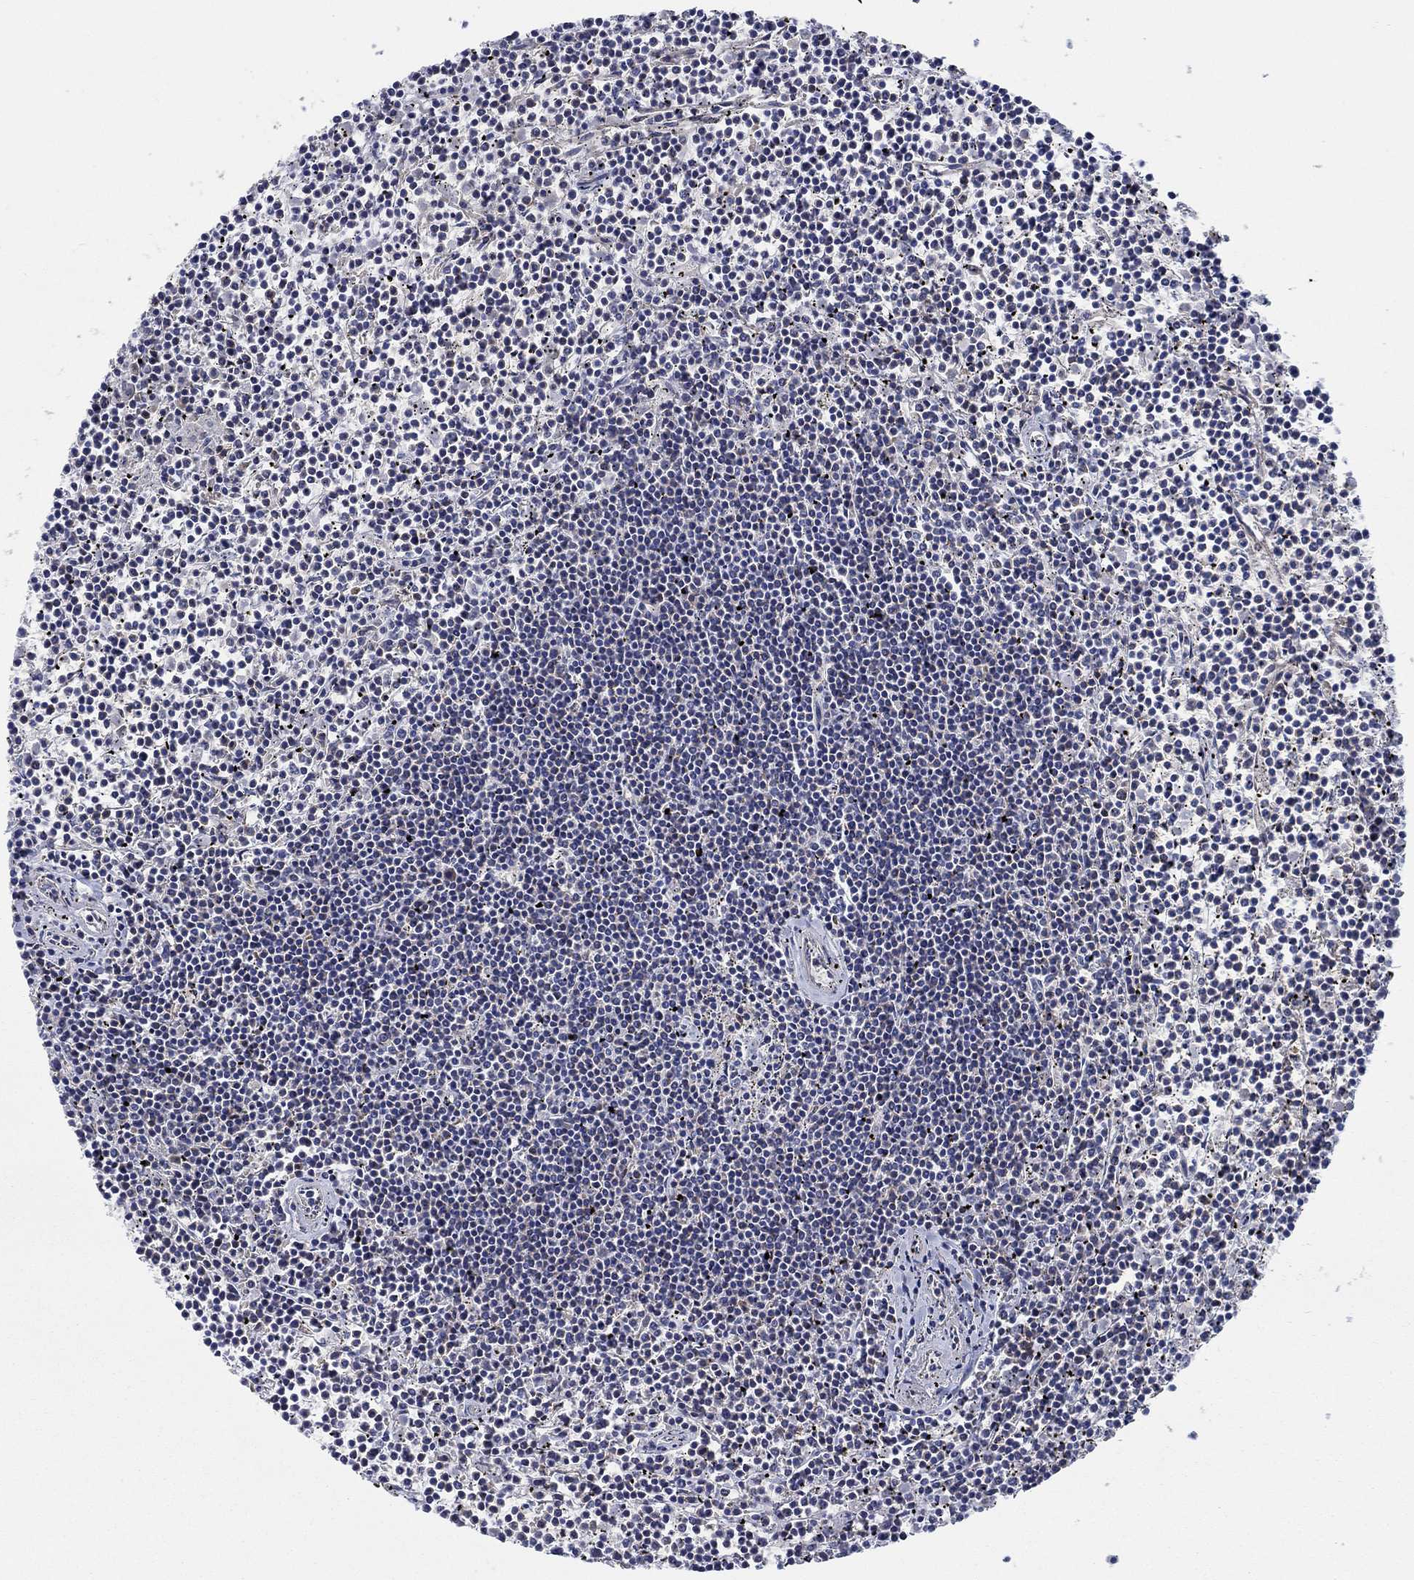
{"staining": {"intensity": "negative", "quantity": "none", "location": "none"}, "tissue": "lymphoma", "cell_type": "Tumor cells", "image_type": "cancer", "snomed": [{"axis": "morphology", "description": "Malignant lymphoma, non-Hodgkin's type, Low grade"}, {"axis": "topography", "description": "Spleen"}], "caption": "Immunohistochemistry histopathology image of neoplastic tissue: human malignant lymphoma, non-Hodgkin's type (low-grade) stained with DAB (3,3'-diaminobenzidine) exhibits no significant protein staining in tumor cells.", "gene": "FMN1", "patient": {"sex": "female", "age": 19}}